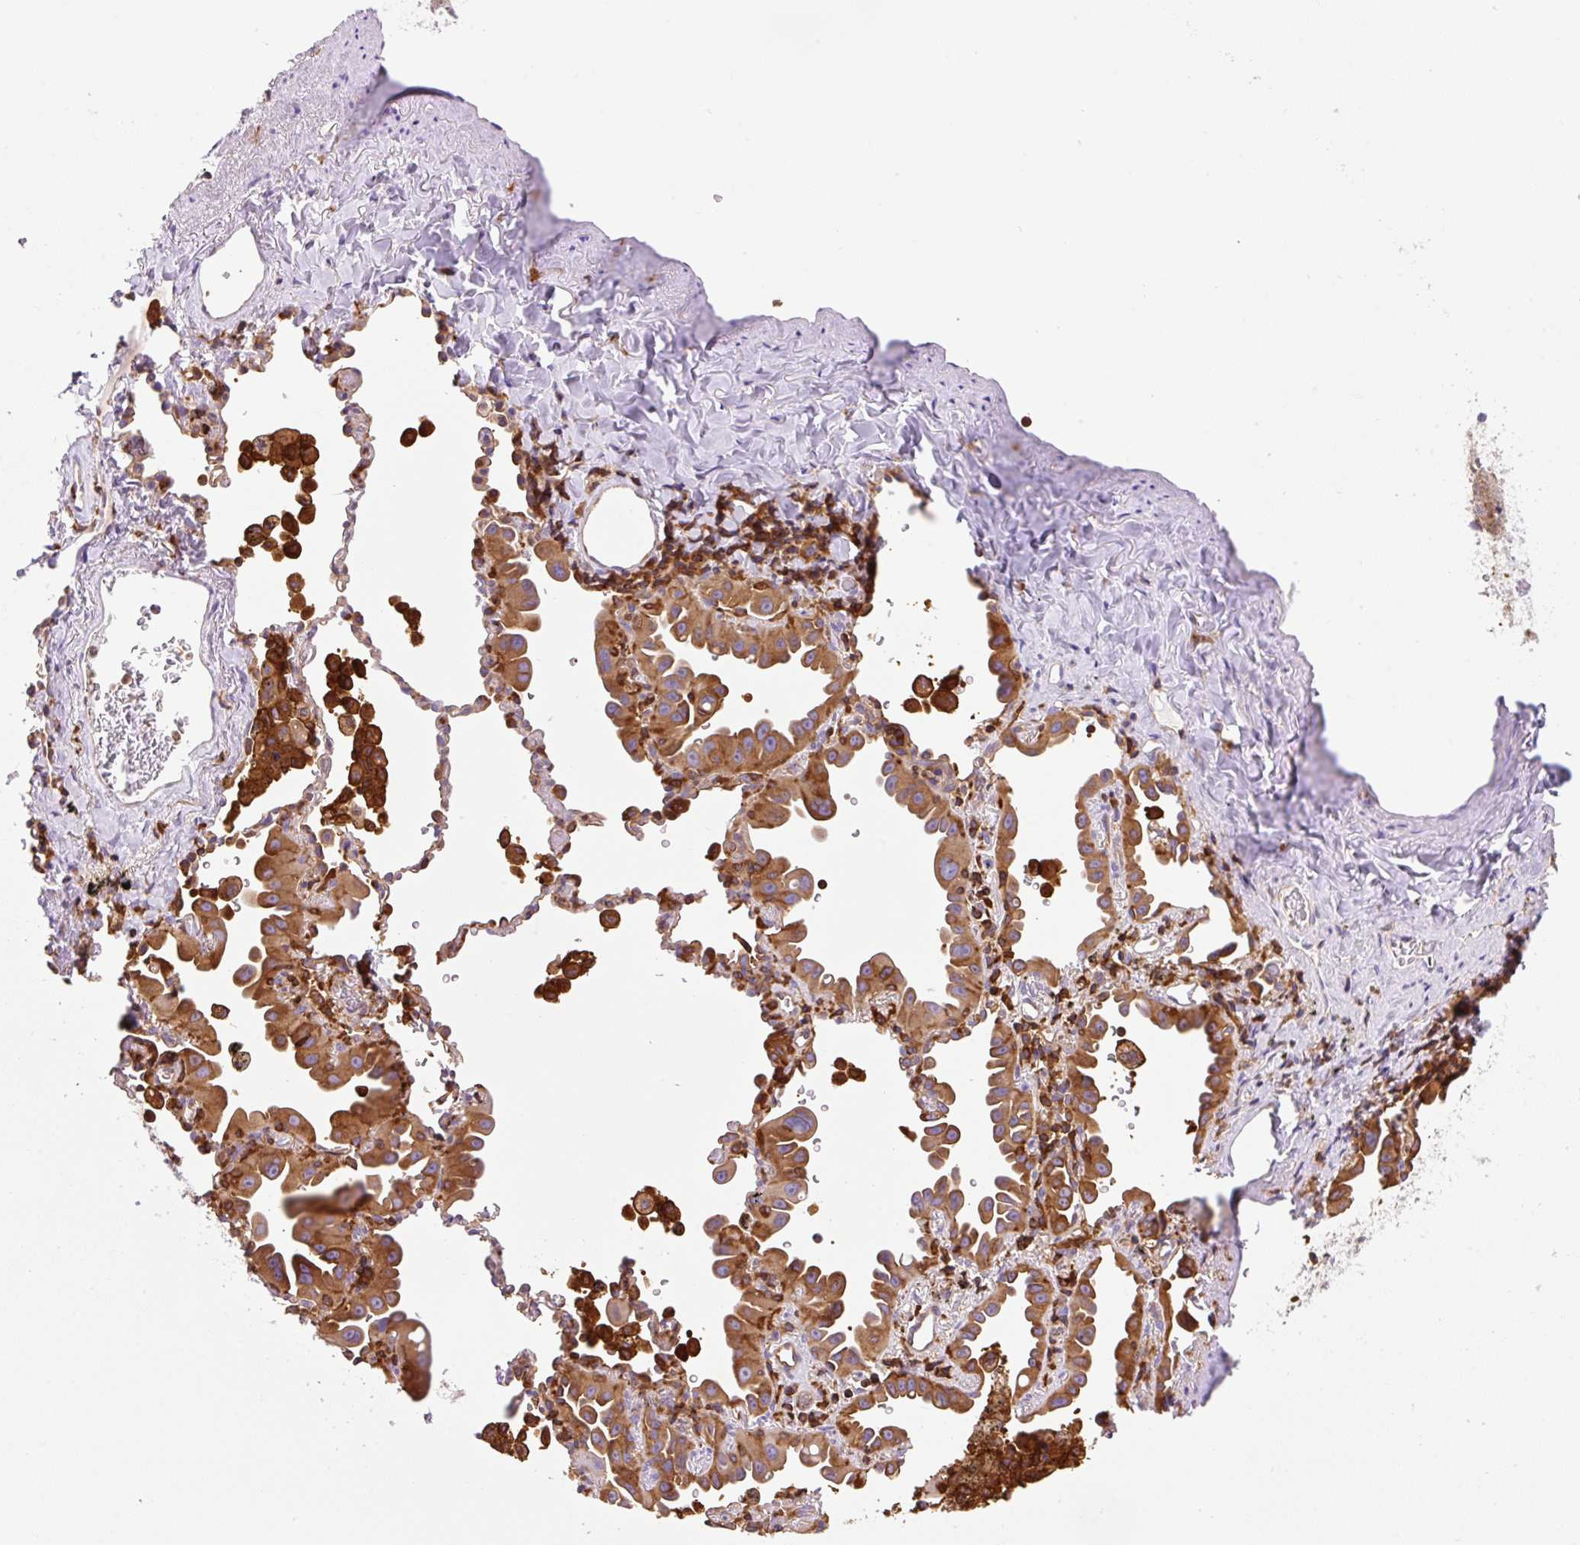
{"staining": {"intensity": "strong", "quantity": ">75%", "location": "cytoplasmic/membranous"}, "tissue": "lung cancer", "cell_type": "Tumor cells", "image_type": "cancer", "snomed": [{"axis": "morphology", "description": "Adenocarcinoma, NOS"}, {"axis": "topography", "description": "Lung"}], "caption": "The histopathology image reveals immunohistochemical staining of adenocarcinoma (lung). There is strong cytoplasmic/membranous positivity is present in approximately >75% of tumor cells.", "gene": "DNM2", "patient": {"sex": "male", "age": 68}}